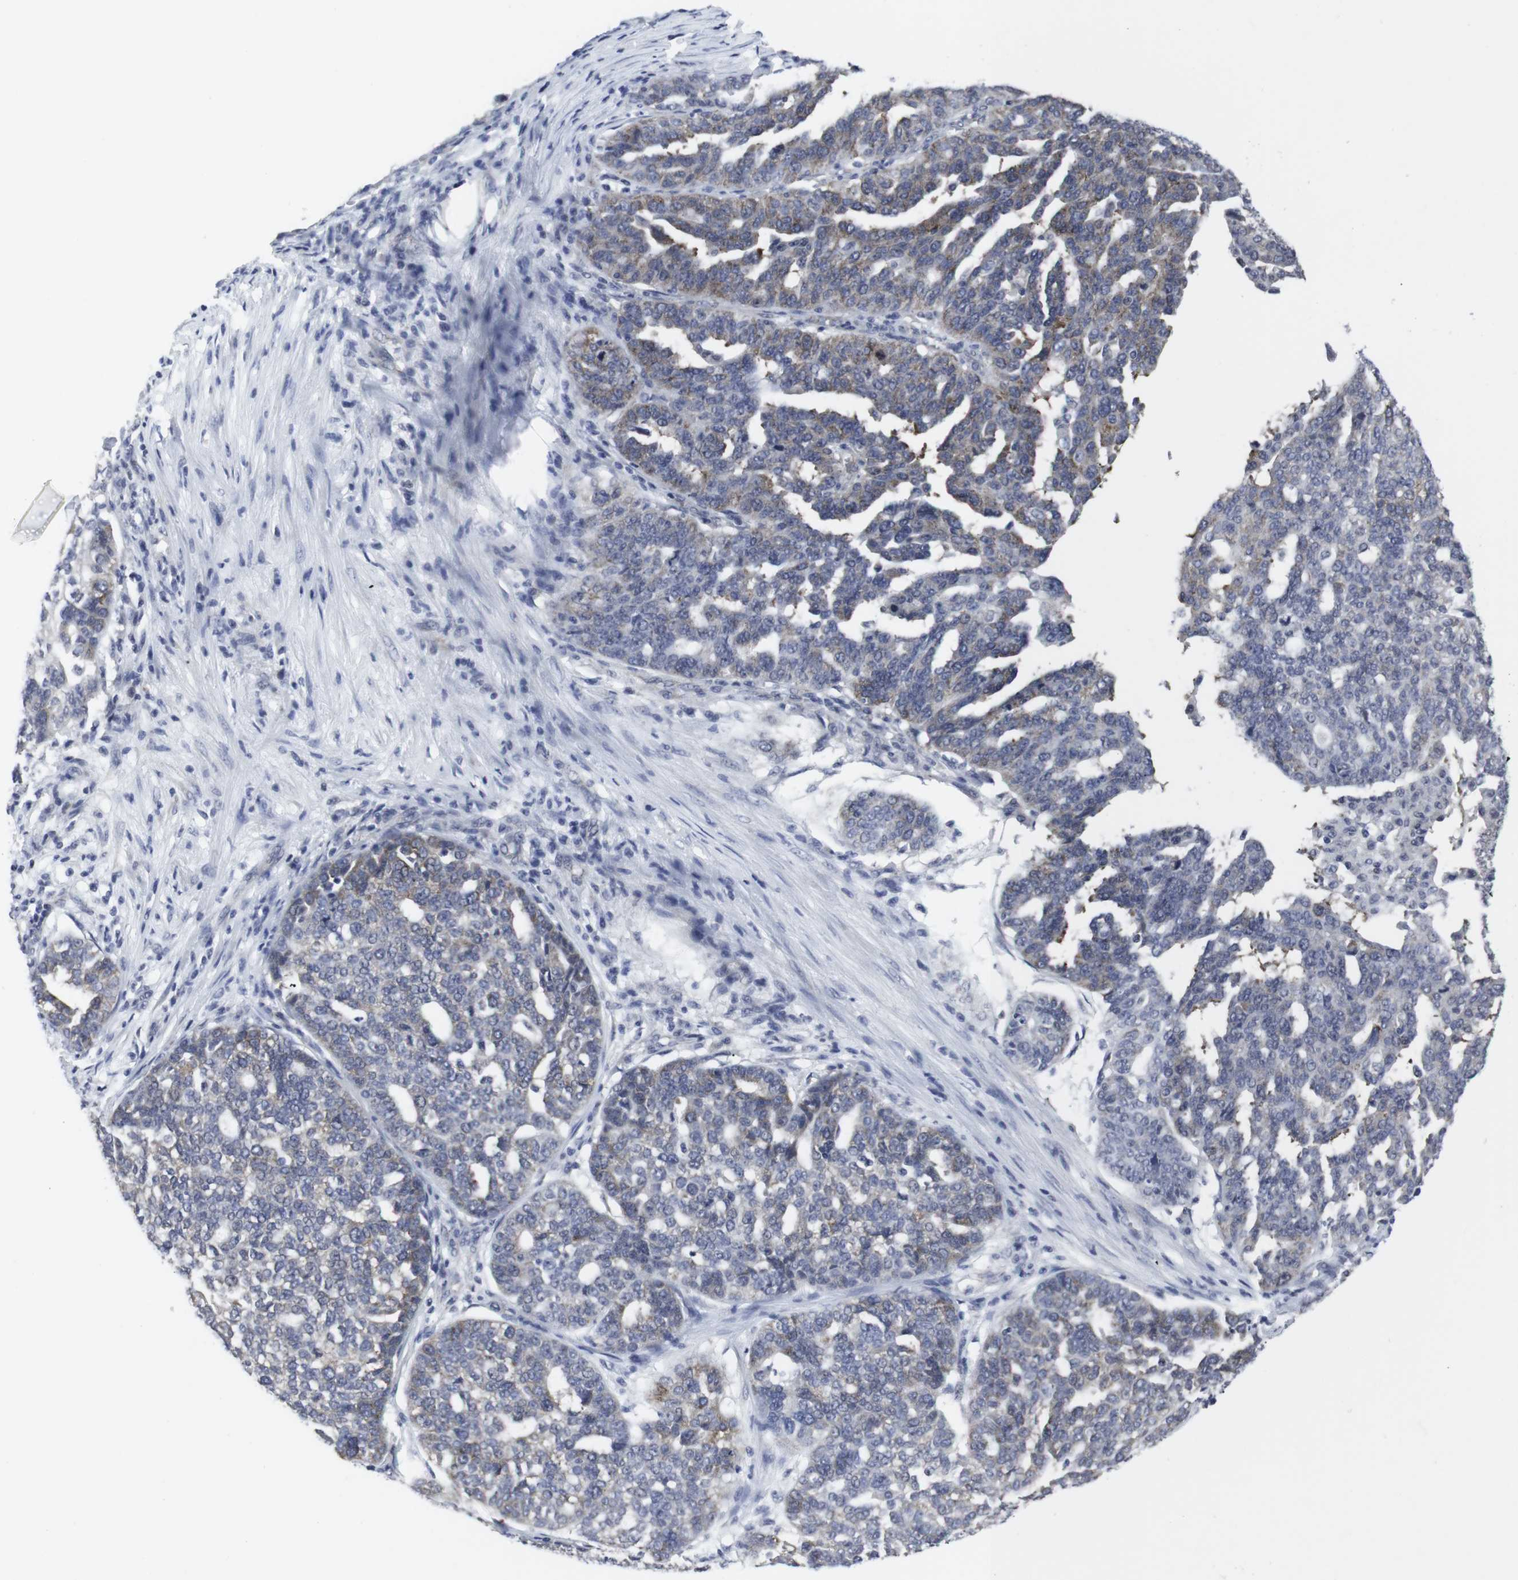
{"staining": {"intensity": "moderate", "quantity": "<25%", "location": "cytoplasmic/membranous"}, "tissue": "ovarian cancer", "cell_type": "Tumor cells", "image_type": "cancer", "snomed": [{"axis": "morphology", "description": "Cystadenocarcinoma, serous, NOS"}, {"axis": "topography", "description": "Ovary"}], "caption": "The micrograph exhibits immunohistochemical staining of ovarian serous cystadenocarcinoma. There is moderate cytoplasmic/membranous expression is identified in about <25% of tumor cells.", "gene": "GEMIN2", "patient": {"sex": "female", "age": 59}}